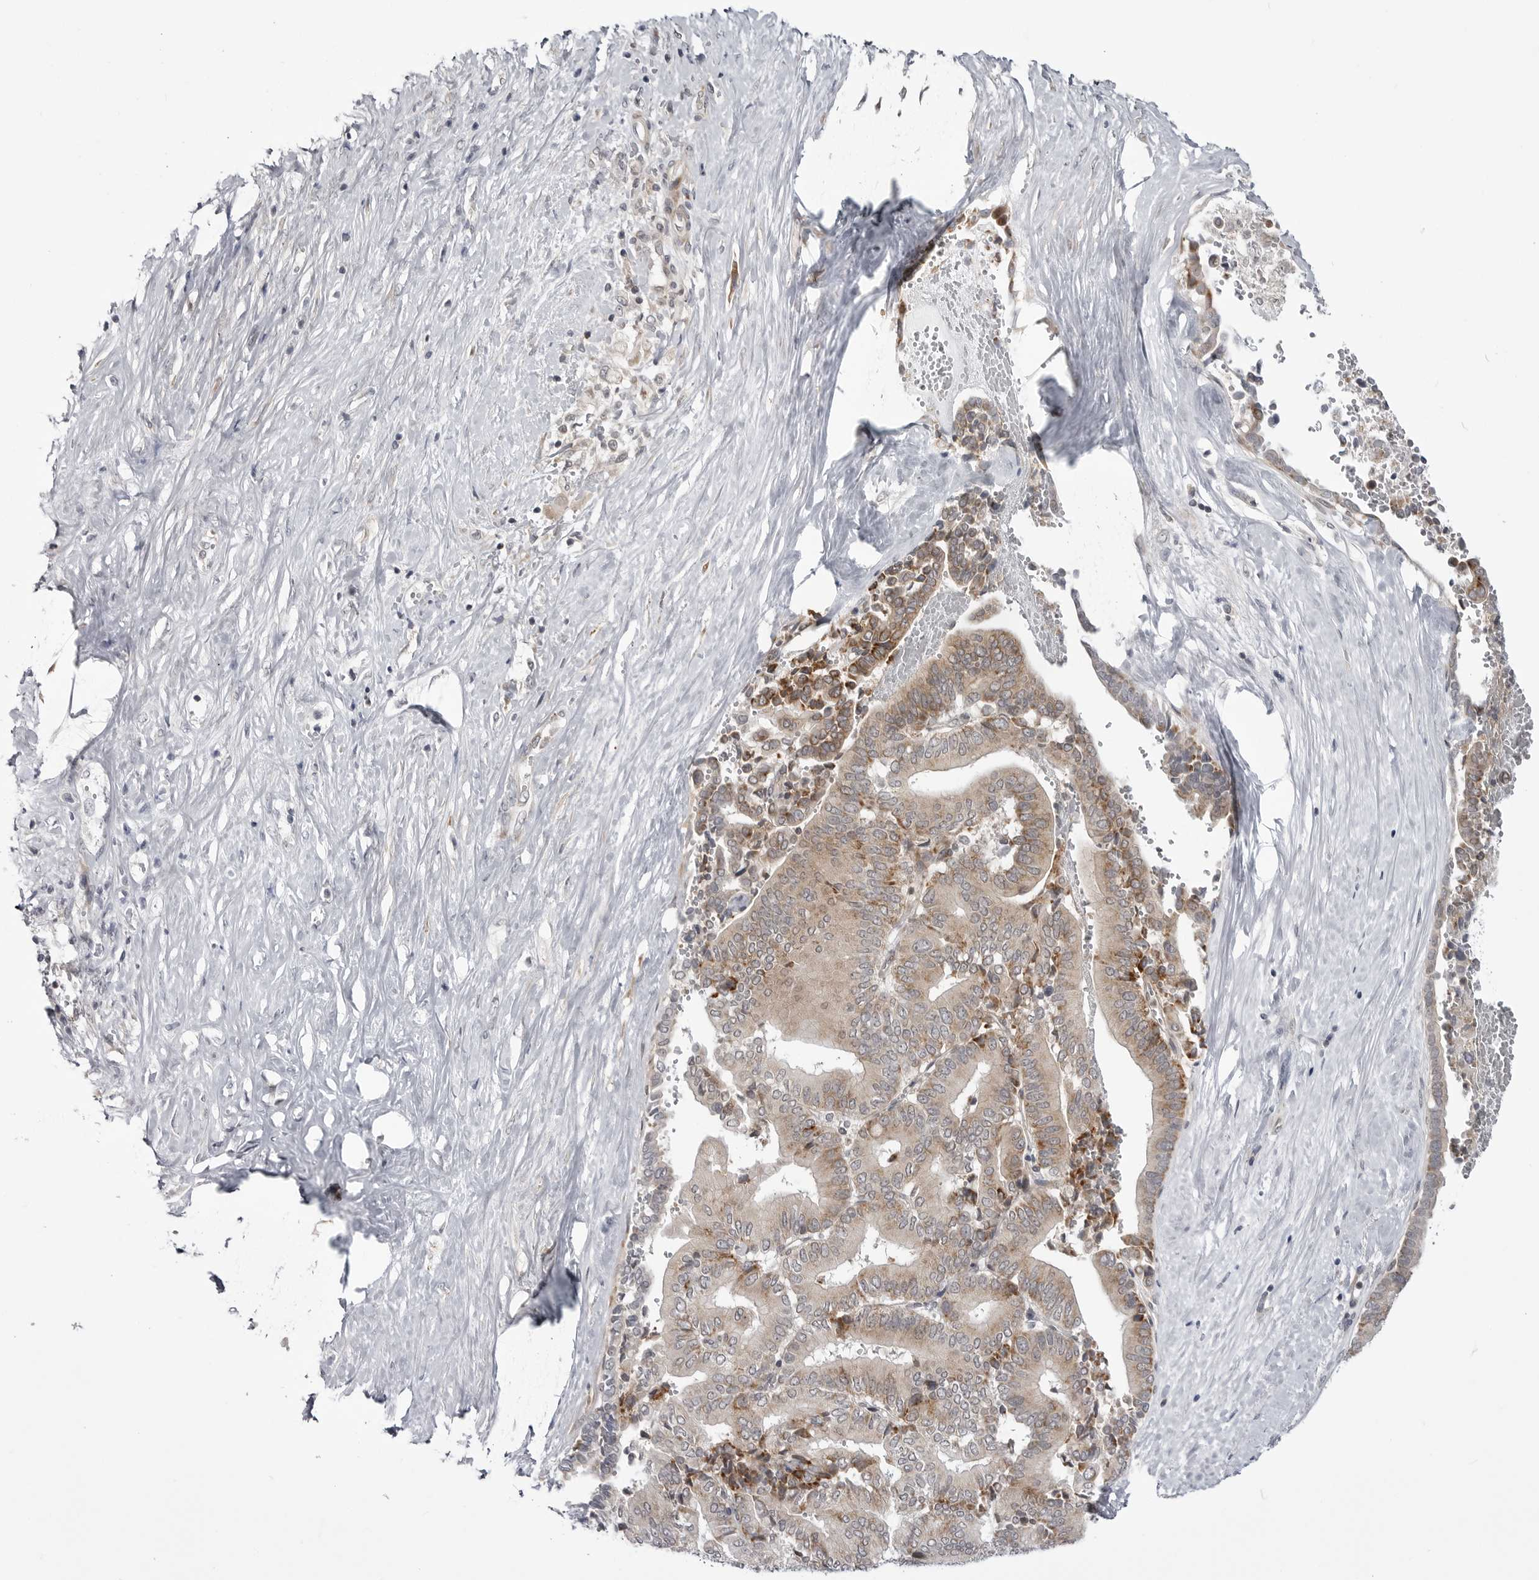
{"staining": {"intensity": "moderate", "quantity": ">75%", "location": "cytoplasmic/membranous"}, "tissue": "liver cancer", "cell_type": "Tumor cells", "image_type": "cancer", "snomed": [{"axis": "morphology", "description": "Cholangiocarcinoma"}, {"axis": "topography", "description": "Liver"}], "caption": "This is a photomicrograph of immunohistochemistry staining of liver cholangiocarcinoma, which shows moderate staining in the cytoplasmic/membranous of tumor cells.", "gene": "CCDC18", "patient": {"sex": "female", "age": 75}}